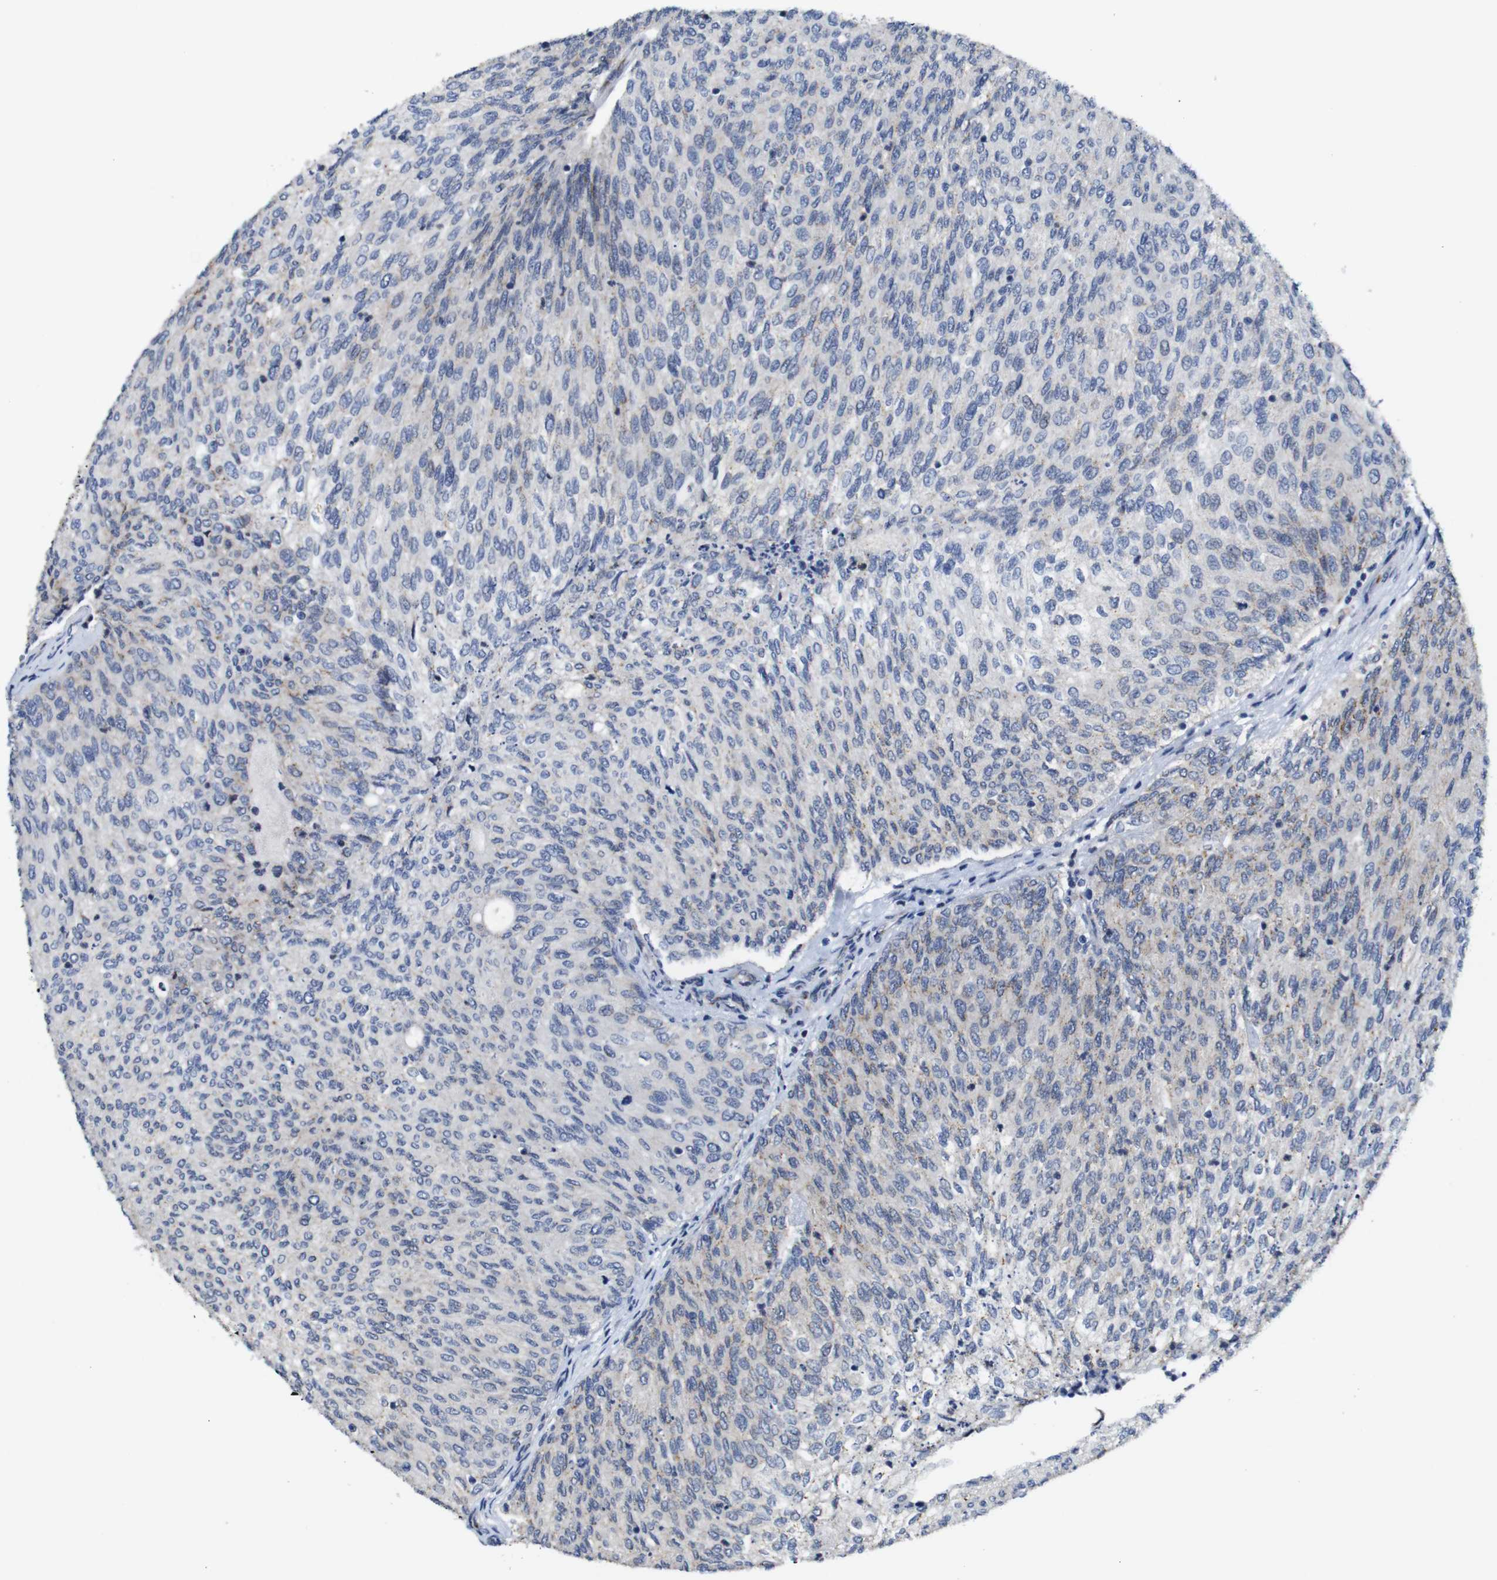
{"staining": {"intensity": "weak", "quantity": "<25%", "location": "cytoplasmic/membranous"}, "tissue": "urothelial cancer", "cell_type": "Tumor cells", "image_type": "cancer", "snomed": [{"axis": "morphology", "description": "Urothelial carcinoma, Low grade"}, {"axis": "topography", "description": "Urinary bladder"}], "caption": "Immunohistochemistry (IHC) of human urothelial carcinoma (low-grade) displays no expression in tumor cells.", "gene": "FURIN", "patient": {"sex": "female", "age": 79}}